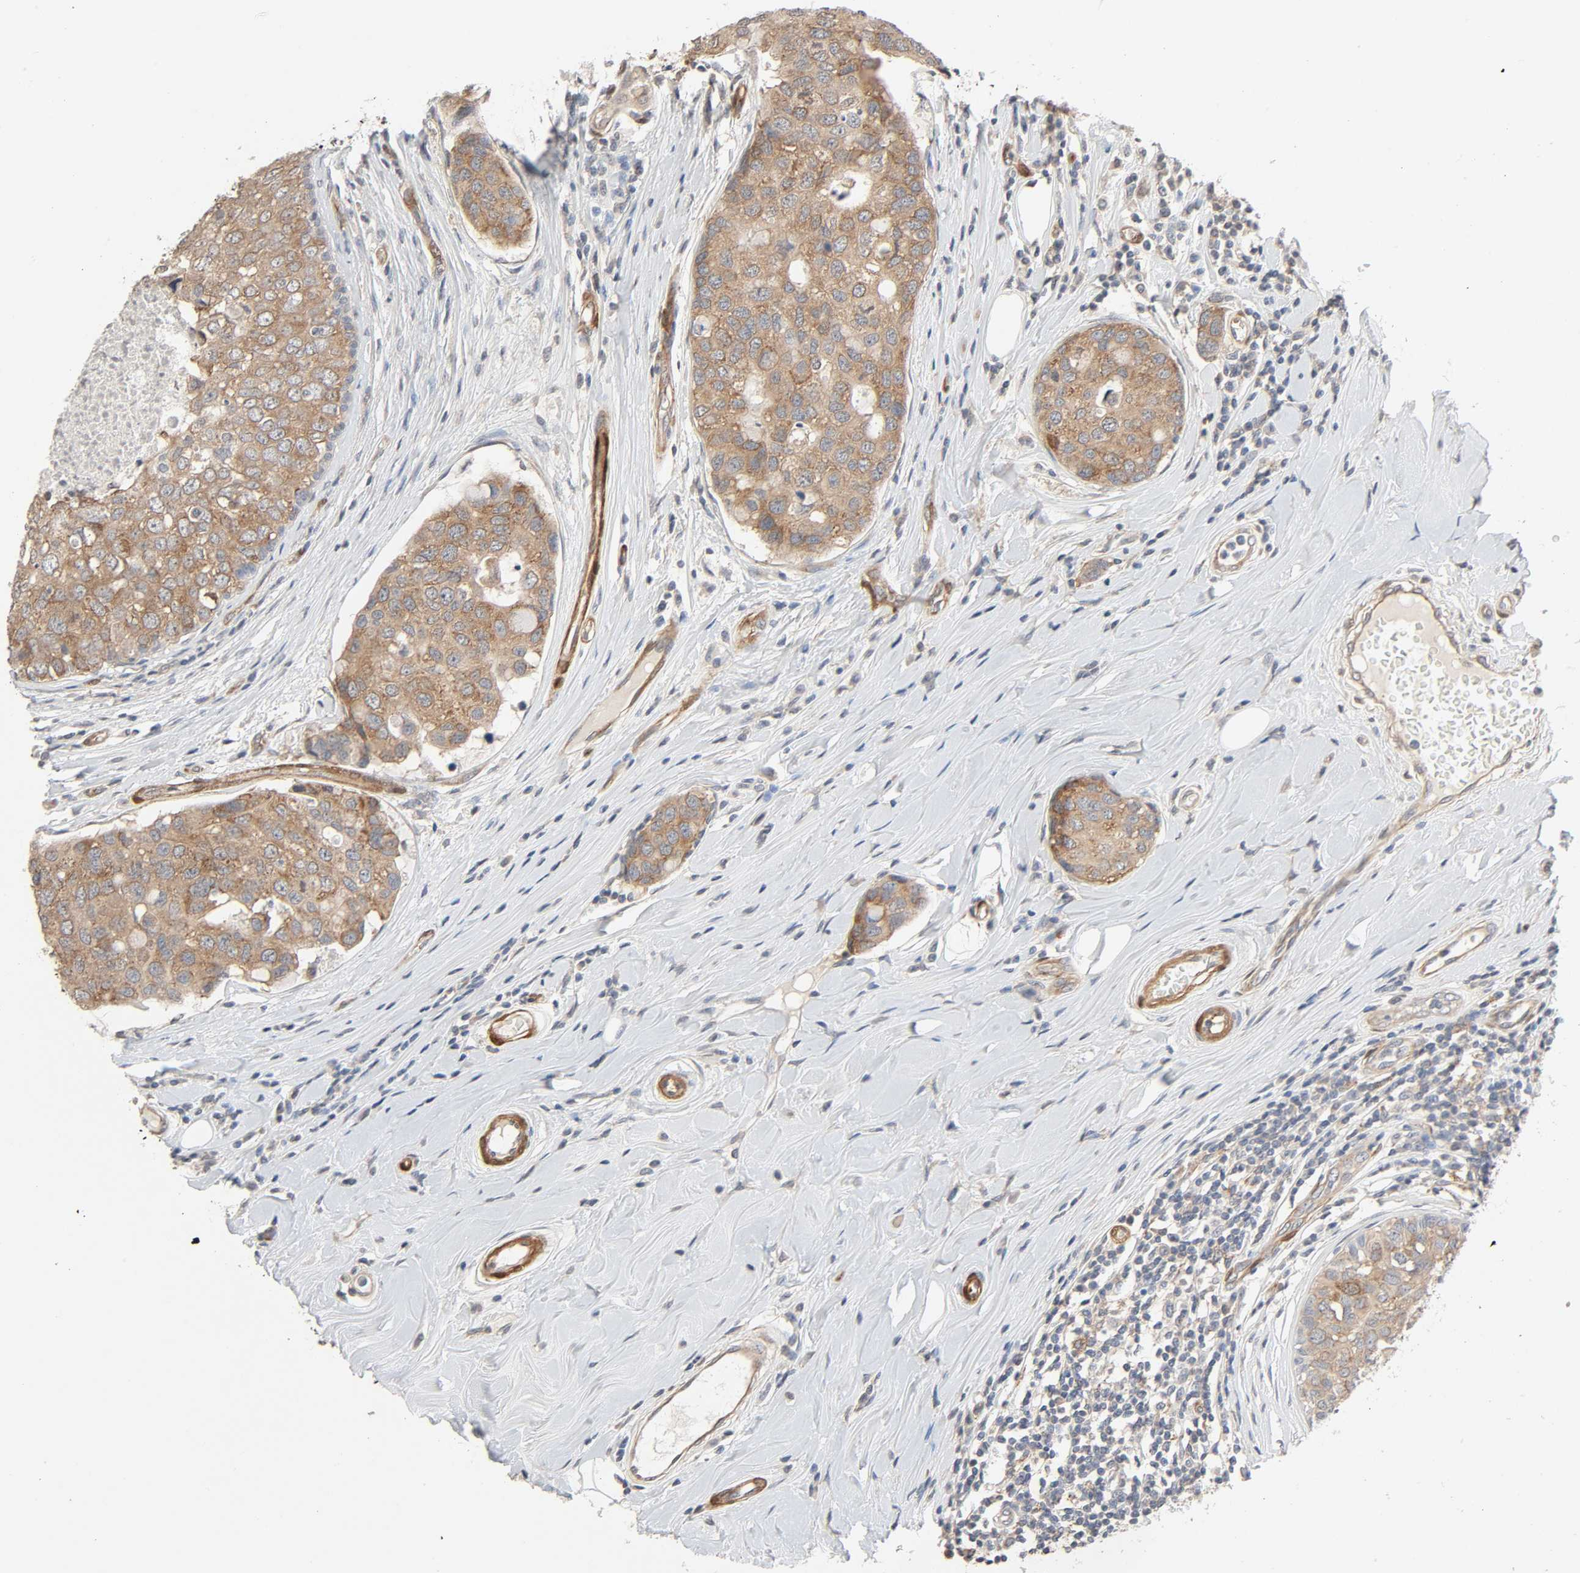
{"staining": {"intensity": "weak", "quantity": ">75%", "location": "cytoplasmic/membranous"}, "tissue": "breast cancer", "cell_type": "Tumor cells", "image_type": "cancer", "snomed": [{"axis": "morphology", "description": "Duct carcinoma"}, {"axis": "topography", "description": "Breast"}], "caption": "IHC (DAB) staining of breast cancer (invasive ductal carcinoma) reveals weak cytoplasmic/membranous protein positivity in about >75% of tumor cells.", "gene": "PTK2", "patient": {"sex": "female", "age": 27}}